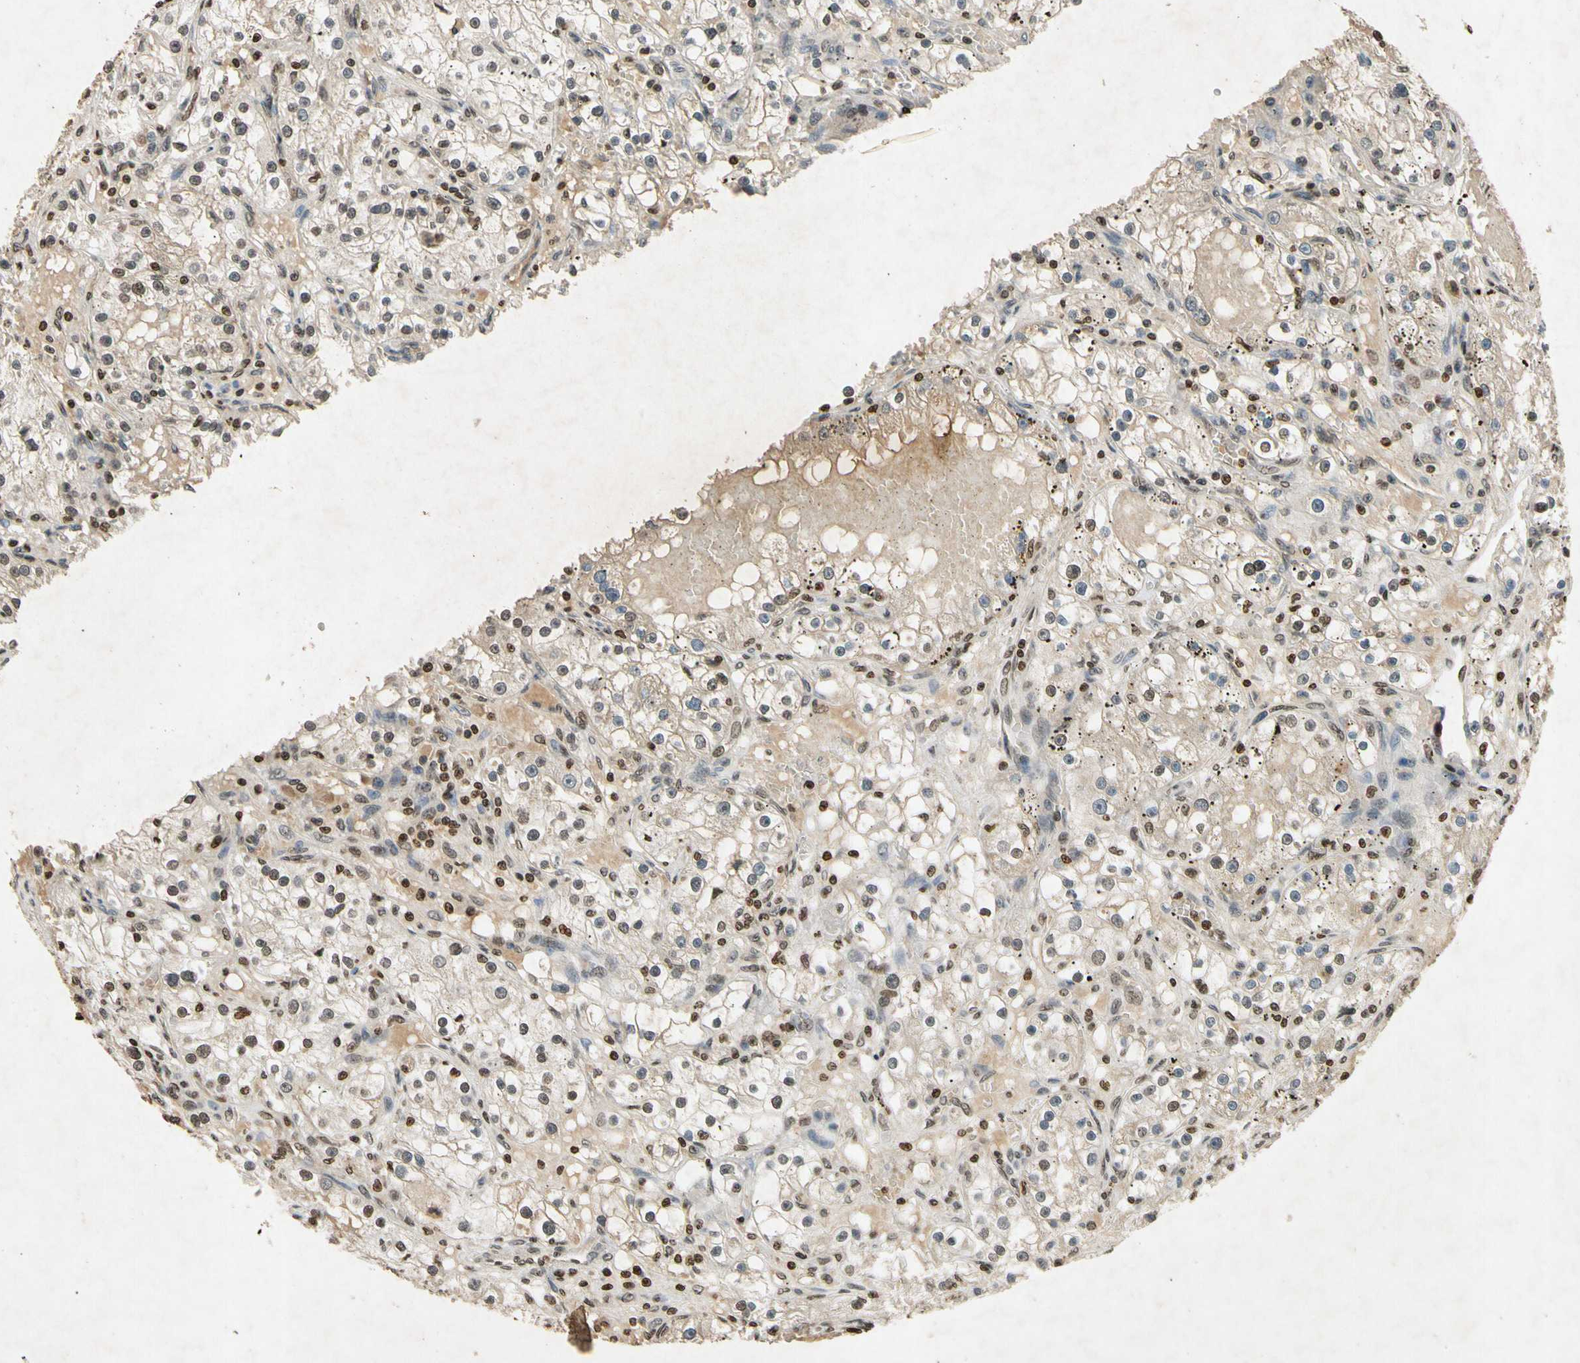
{"staining": {"intensity": "weak", "quantity": "25%-75%", "location": "nuclear"}, "tissue": "renal cancer", "cell_type": "Tumor cells", "image_type": "cancer", "snomed": [{"axis": "morphology", "description": "Adenocarcinoma, NOS"}, {"axis": "topography", "description": "Kidney"}], "caption": "Renal adenocarcinoma was stained to show a protein in brown. There is low levels of weak nuclear expression in approximately 25%-75% of tumor cells. (DAB IHC, brown staining for protein, blue staining for nuclei).", "gene": "HOXB3", "patient": {"sex": "male", "age": 56}}